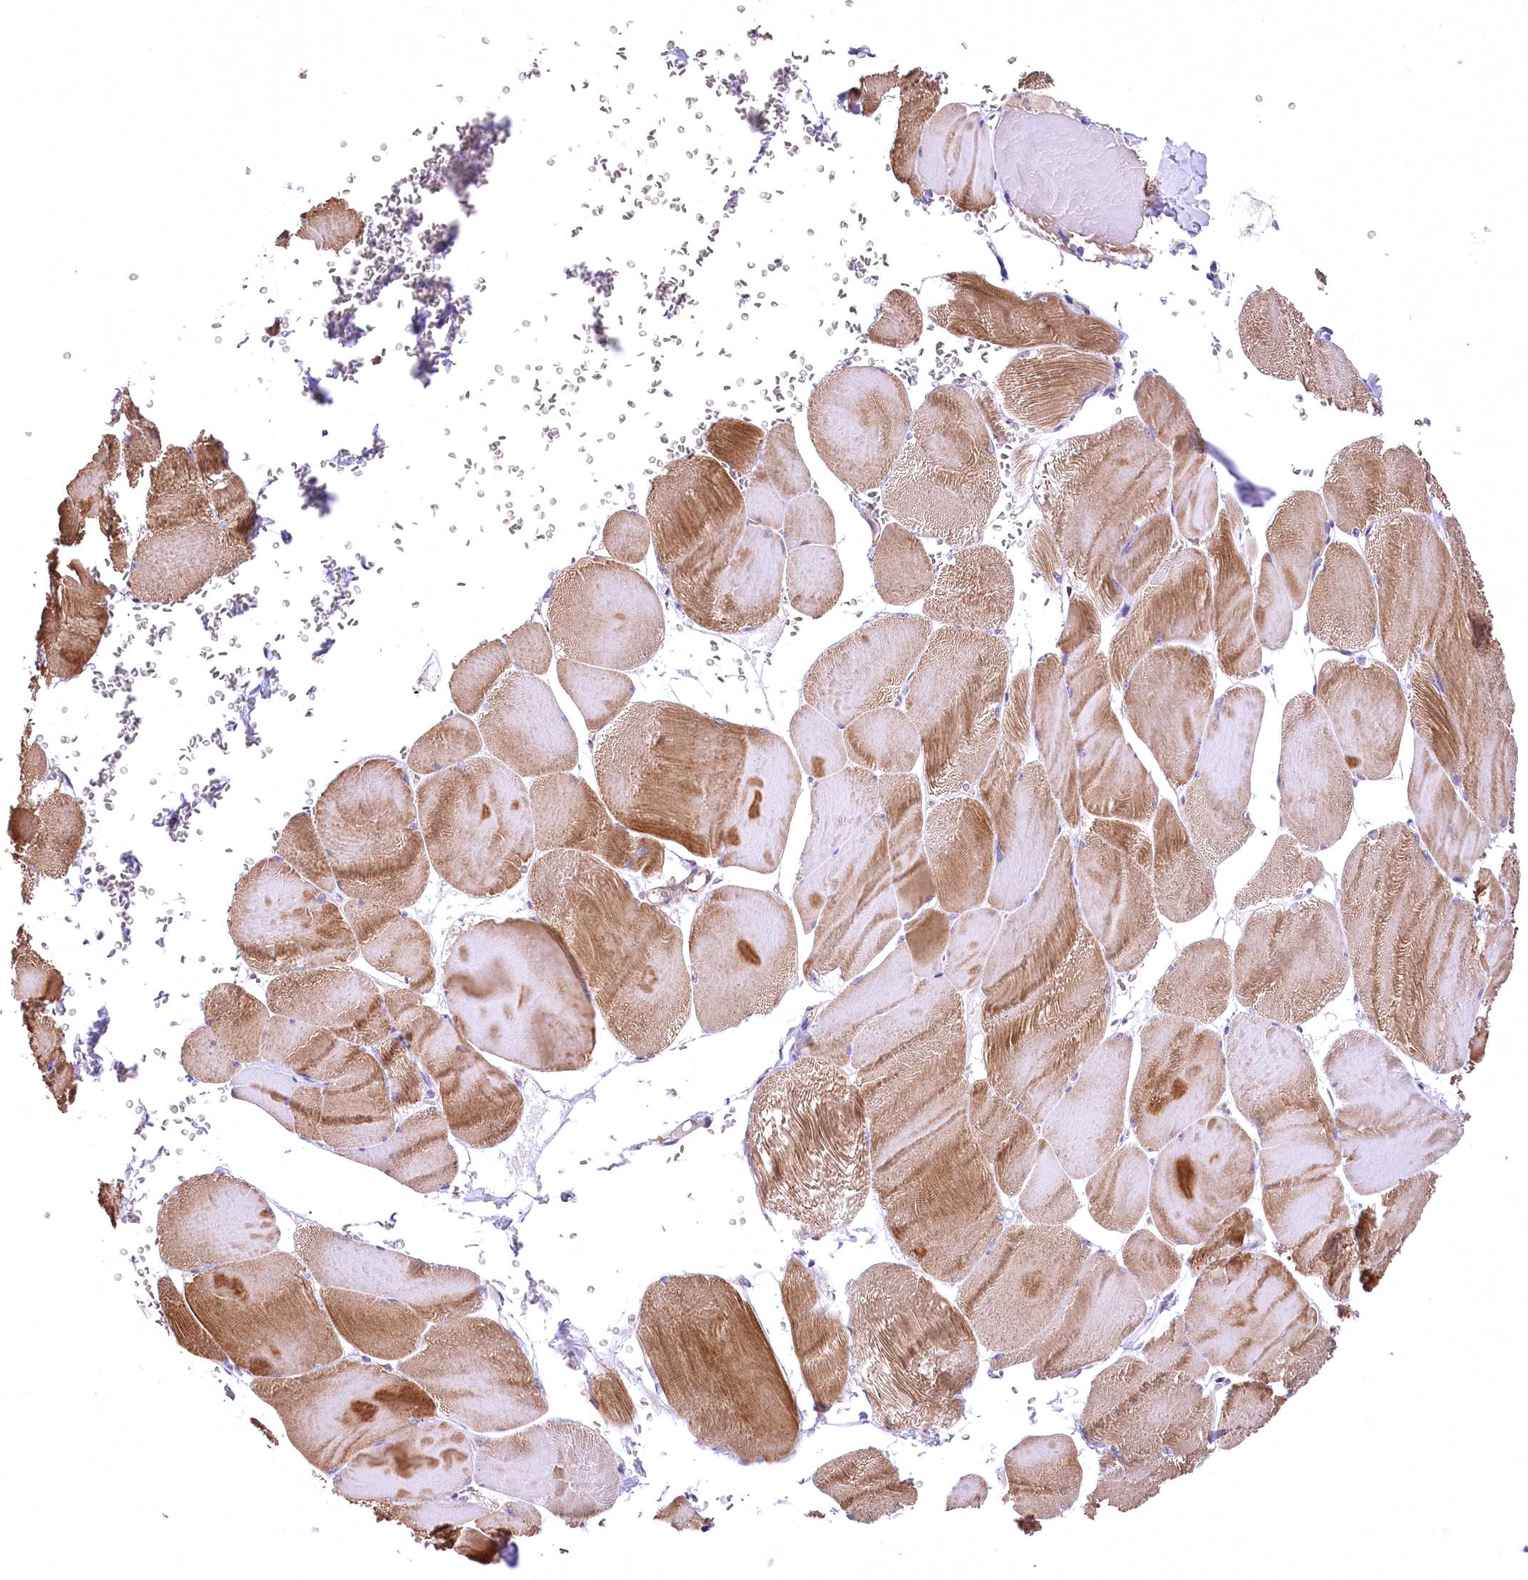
{"staining": {"intensity": "strong", "quantity": "25%-75%", "location": "cytoplasmic/membranous"}, "tissue": "skeletal muscle", "cell_type": "Myocytes", "image_type": "normal", "snomed": [{"axis": "morphology", "description": "Normal tissue, NOS"}, {"axis": "morphology", "description": "Basal cell carcinoma"}, {"axis": "topography", "description": "Skeletal muscle"}], "caption": "This image exhibits IHC staining of unremarkable human skeletal muscle, with high strong cytoplasmic/membranous expression in about 25%-75% of myocytes.", "gene": "DPP3", "patient": {"sex": "female", "age": 64}}